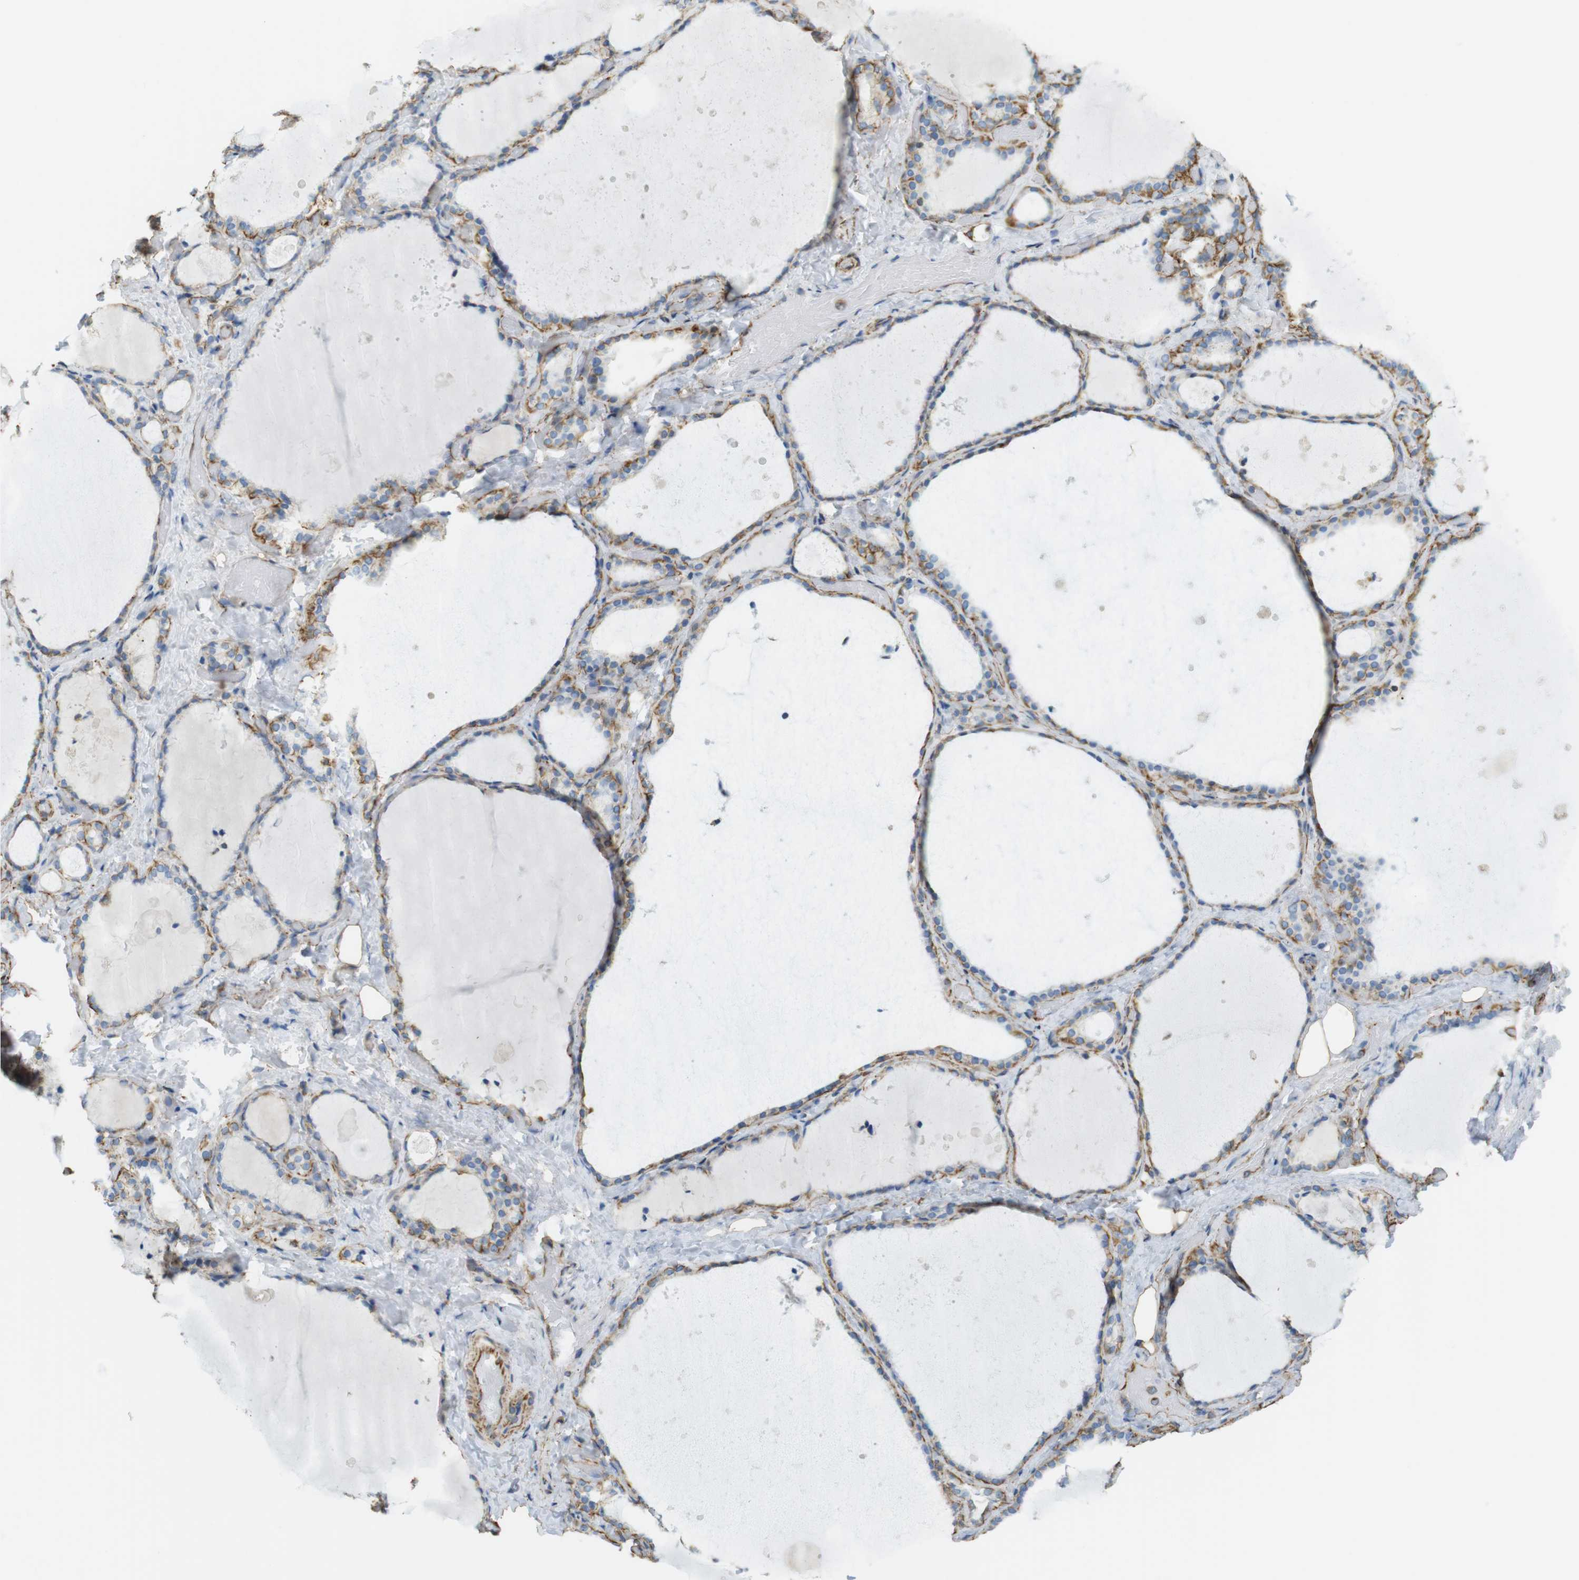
{"staining": {"intensity": "moderate", "quantity": "25%-75%", "location": "cytoplasmic/membranous"}, "tissue": "thyroid gland", "cell_type": "Glandular cells", "image_type": "normal", "snomed": [{"axis": "morphology", "description": "Normal tissue, NOS"}, {"axis": "topography", "description": "Thyroid gland"}], "caption": "A high-resolution image shows IHC staining of benign thyroid gland, which demonstrates moderate cytoplasmic/membranous positivity in approximately 25%-75% of glandular cells. Ihc stains the protein in brown and the nuclei are stained blue.", "gene": "MS4A10", "patient": {"sex": "female", "age": 44}}